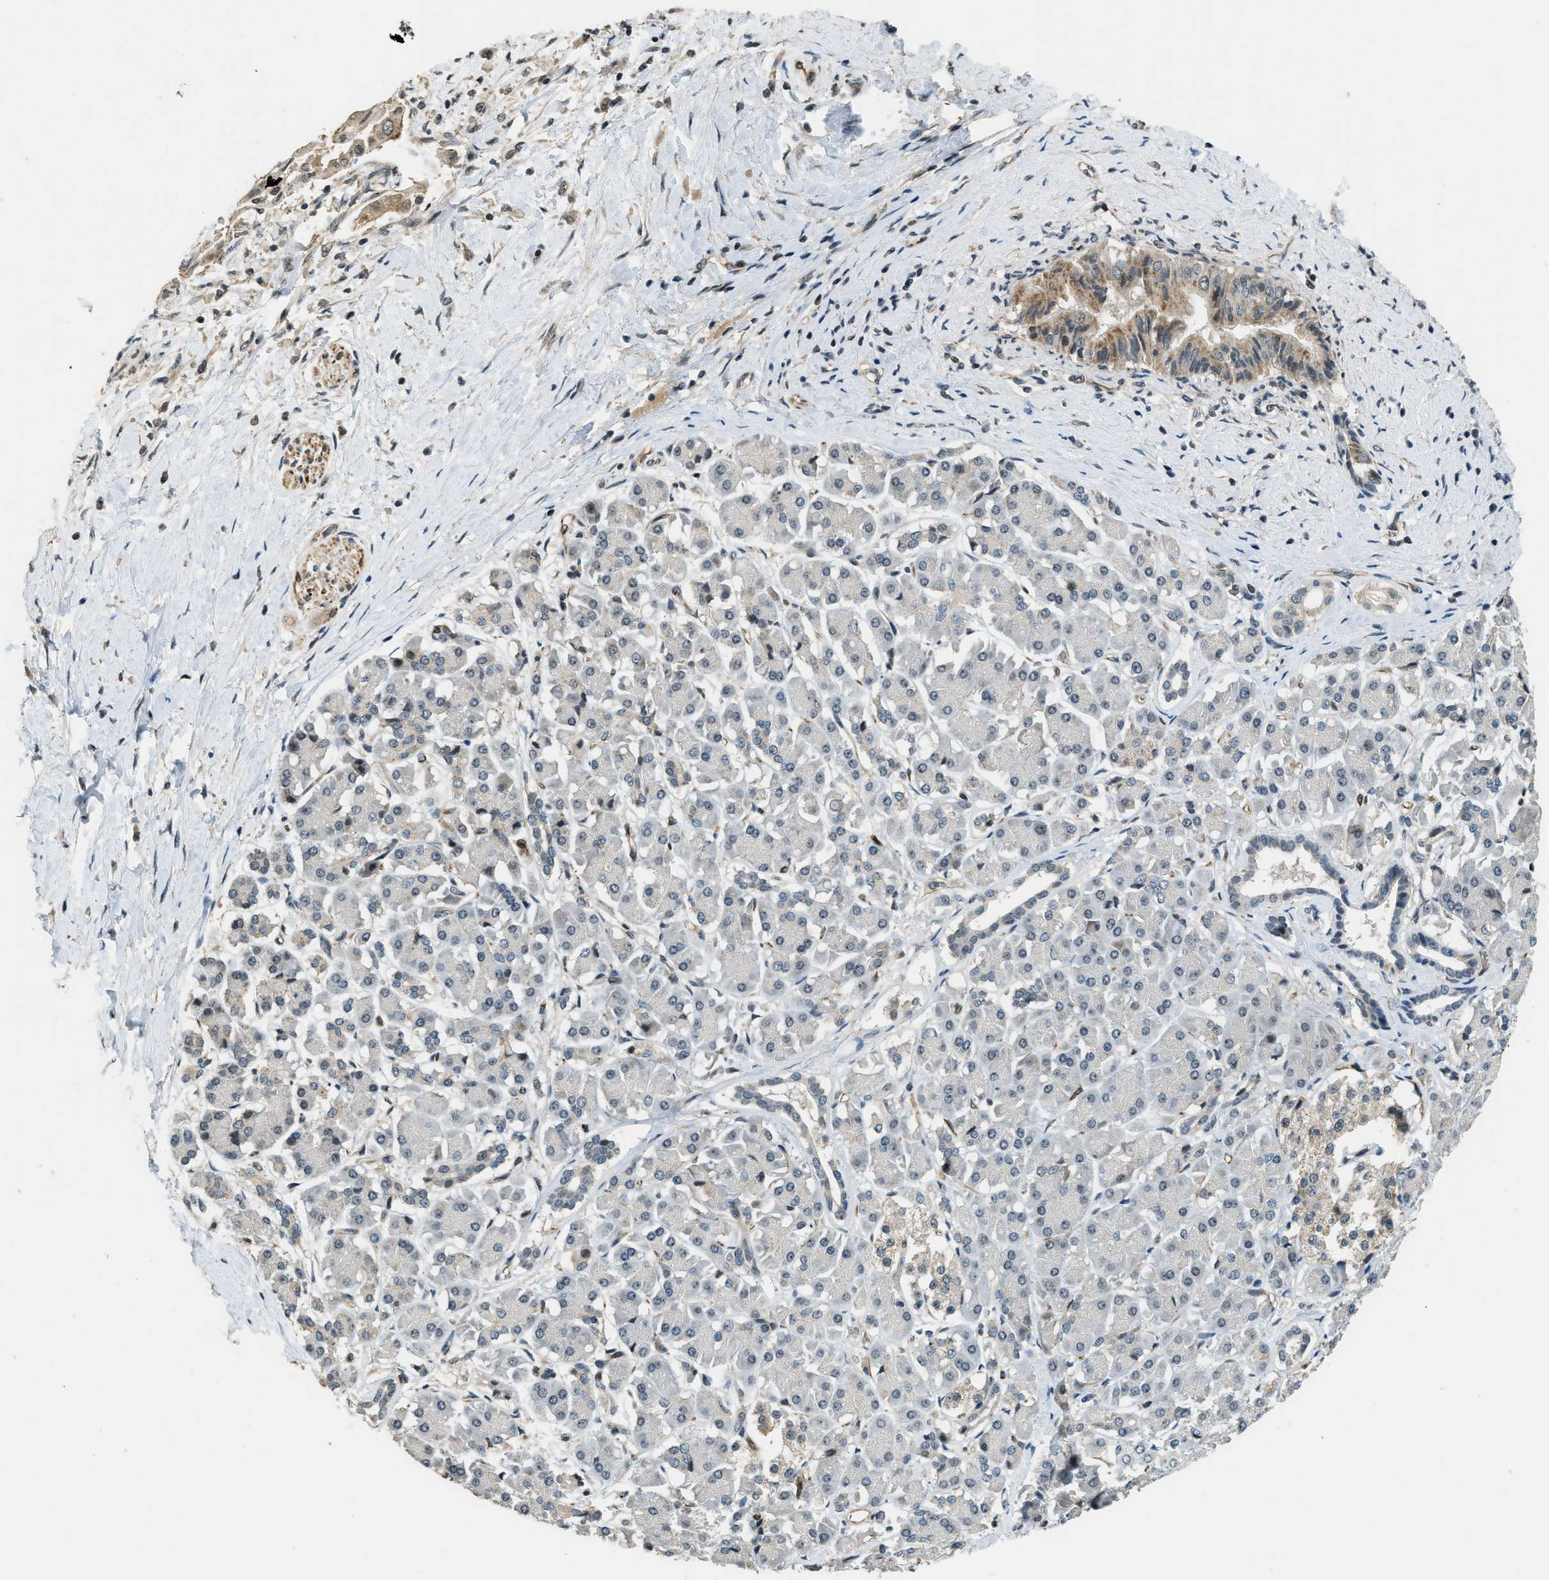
{"staining": {"intensity": "moderate", "quantity": ">75%", "location": "cytoplasmic/membranous"}, "tissue": "pancreatic cancer", "cell_type": "Tumor cells", "image_type": "cancer", "snomed": [{"axis": "morphology", "description": "Adenocarcinoma, NOS"}, {"axis": "topography", "description": "Pancreas"}], "caption": "IHC image of pancreatic cancer (adenocarcinoma) stained for a protein (brown), which shows medium levels of moderate cytoplasmic/membranous staining in about >75% of tumor cells.", "gene": "MED21", "patient": {"sex": "male", "age": 55}}